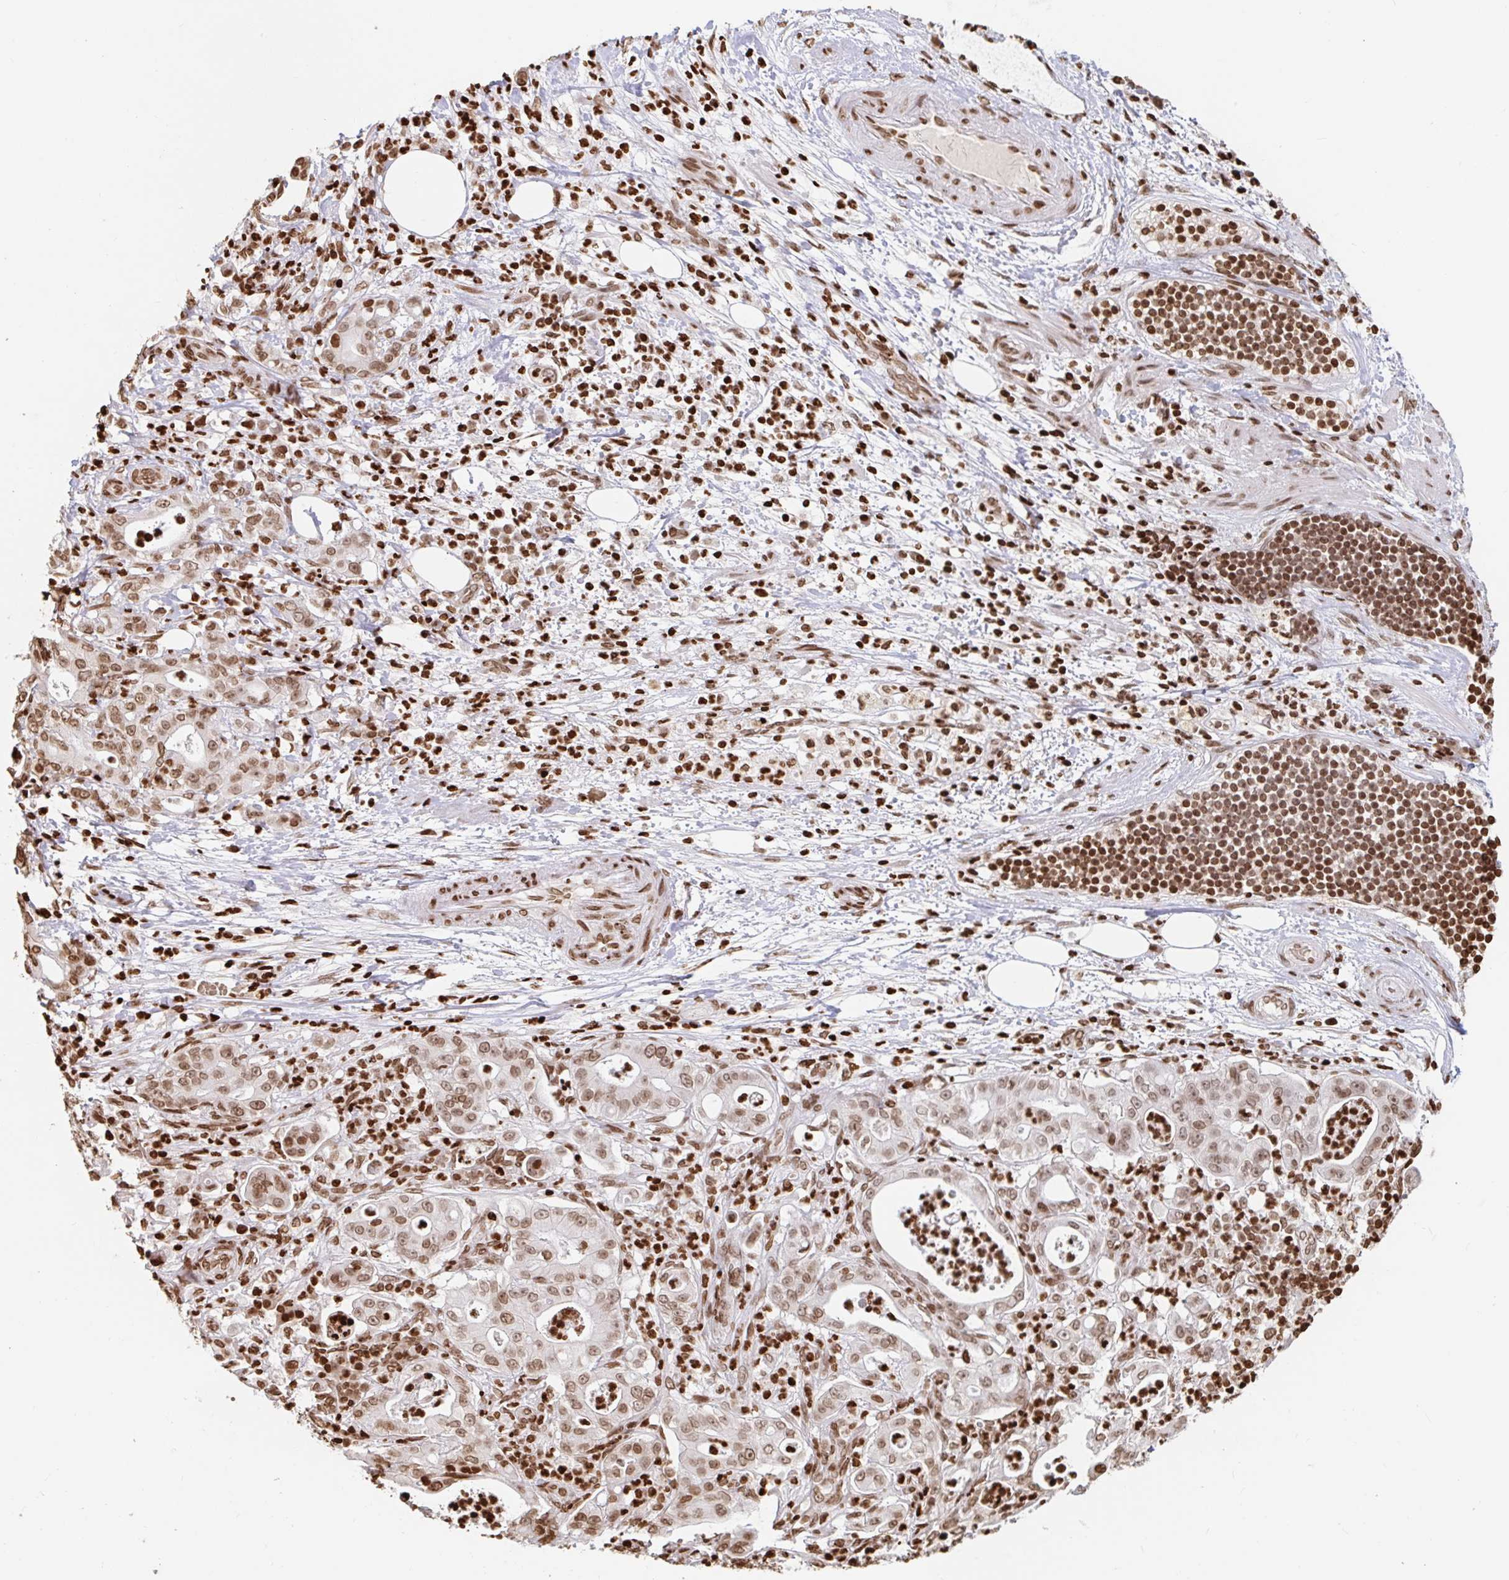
{"staining": {"intensity": "moderate", "quantity": ">75%", "location": "nuclear"}, "tissue": "pancreatic cancer", "cell_type": "Tumor cells", "image_type": "cancer", "snomed": [{"axis": "morphology", "description": "Adenocarcinoma, NOS"}, {"axis": "topography", "description": "Pancreas"}], "caption": "Protein expression by IHC reveals moderate nuclear staining in about >75% of tumor cells in adenocarcinoma (pancreatic).", "gene": "H2BC5", "patient": {"sex": "male", "age": 71}}